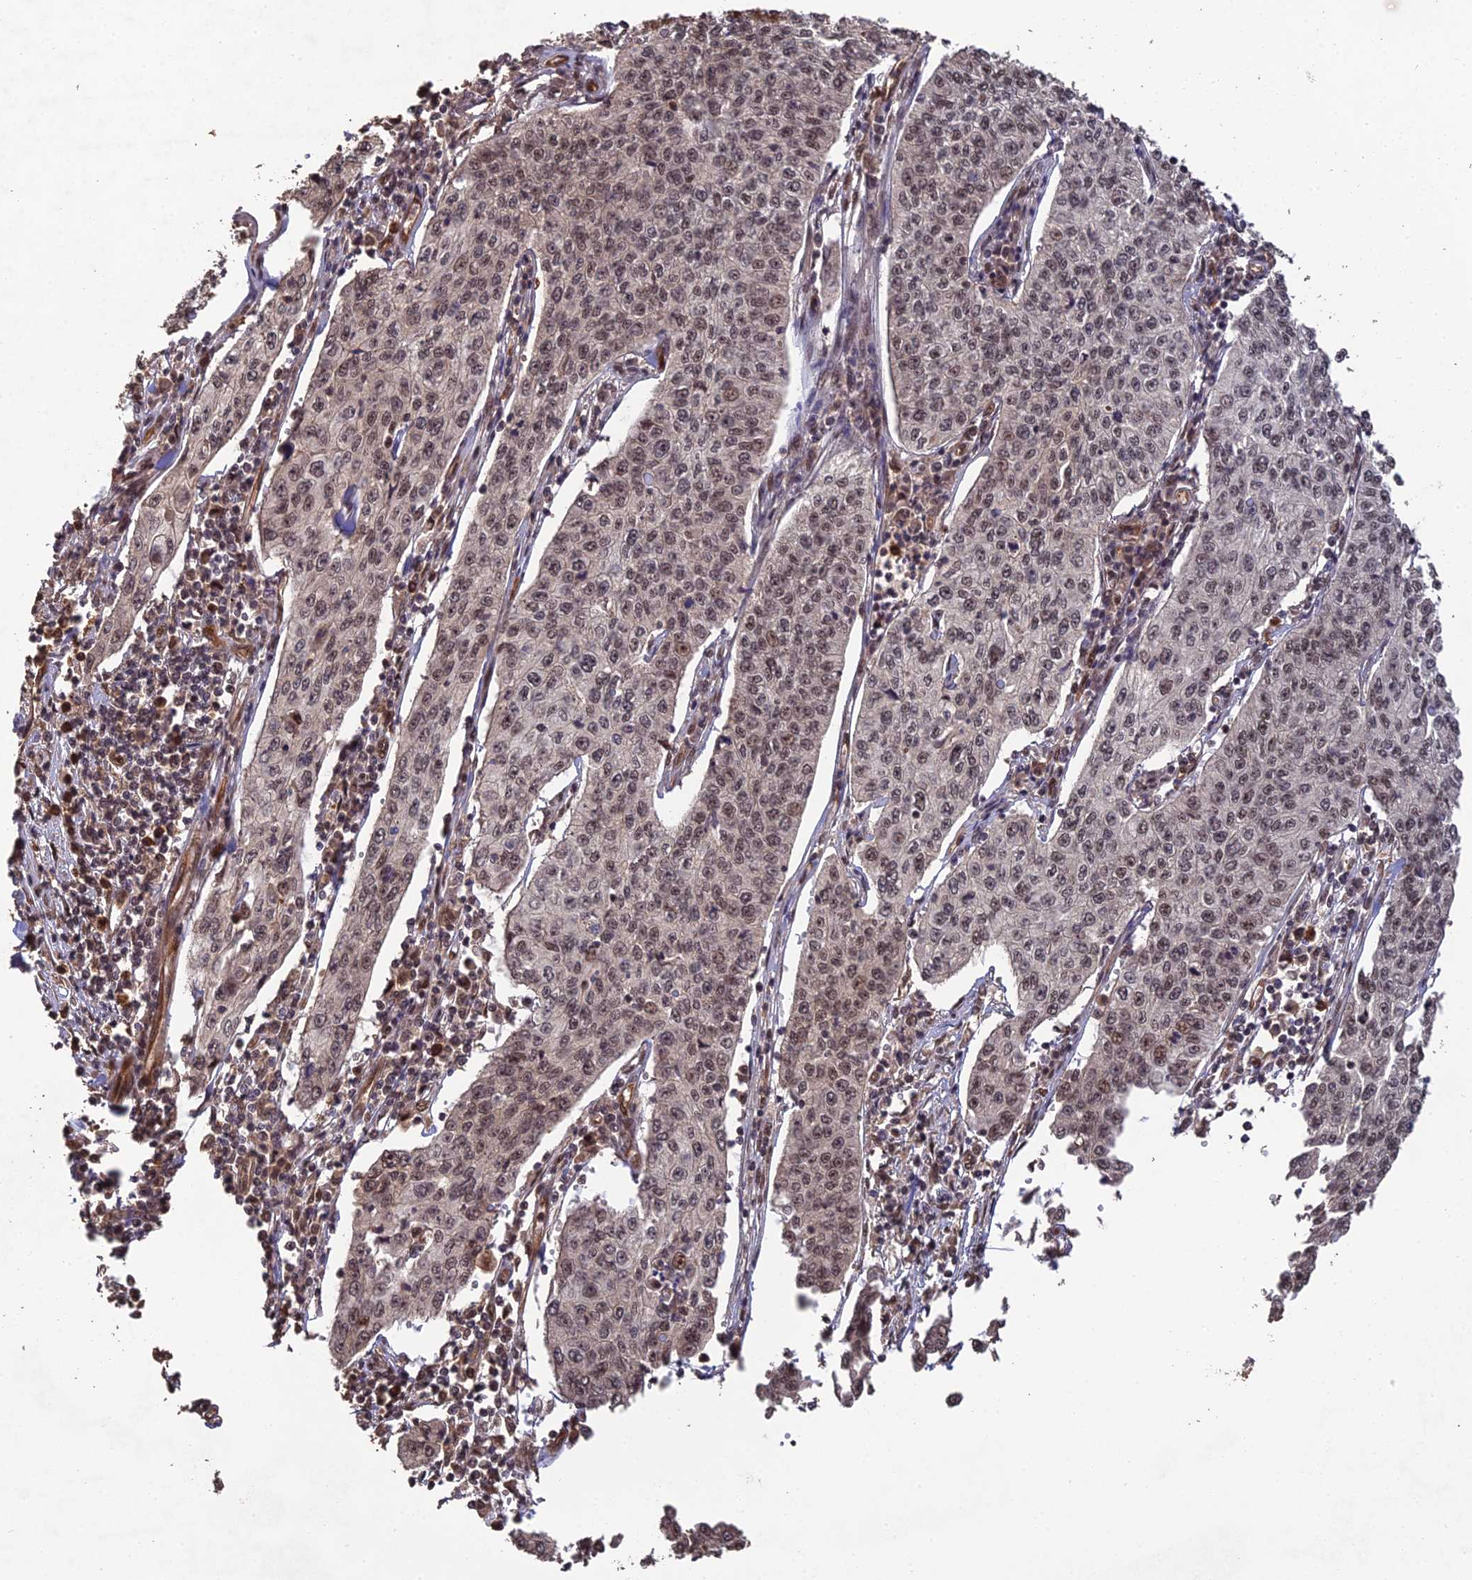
{"staining": {"intensity": "weak", "quantity": ">75%", "location": "nuclear"}, "tissue": "cervical cancer", "cell_type": "Tumor cells", "image_type": "cancer", "snomed": [{"axis": "morphology", "description": "Squamous cell carcinoma, NOS"}, {"axis": "topography", "description": "Cervix"}], "caption": "A histopathology image of cervical cancer stained for a protein reveals weak nuclear brown staining in tumor cells. The protein of interest is shown in brown color, while the nuclei are stained blue.", "gene": "RALGAPA2", "patient": {"sex": "female", "age": 35}}